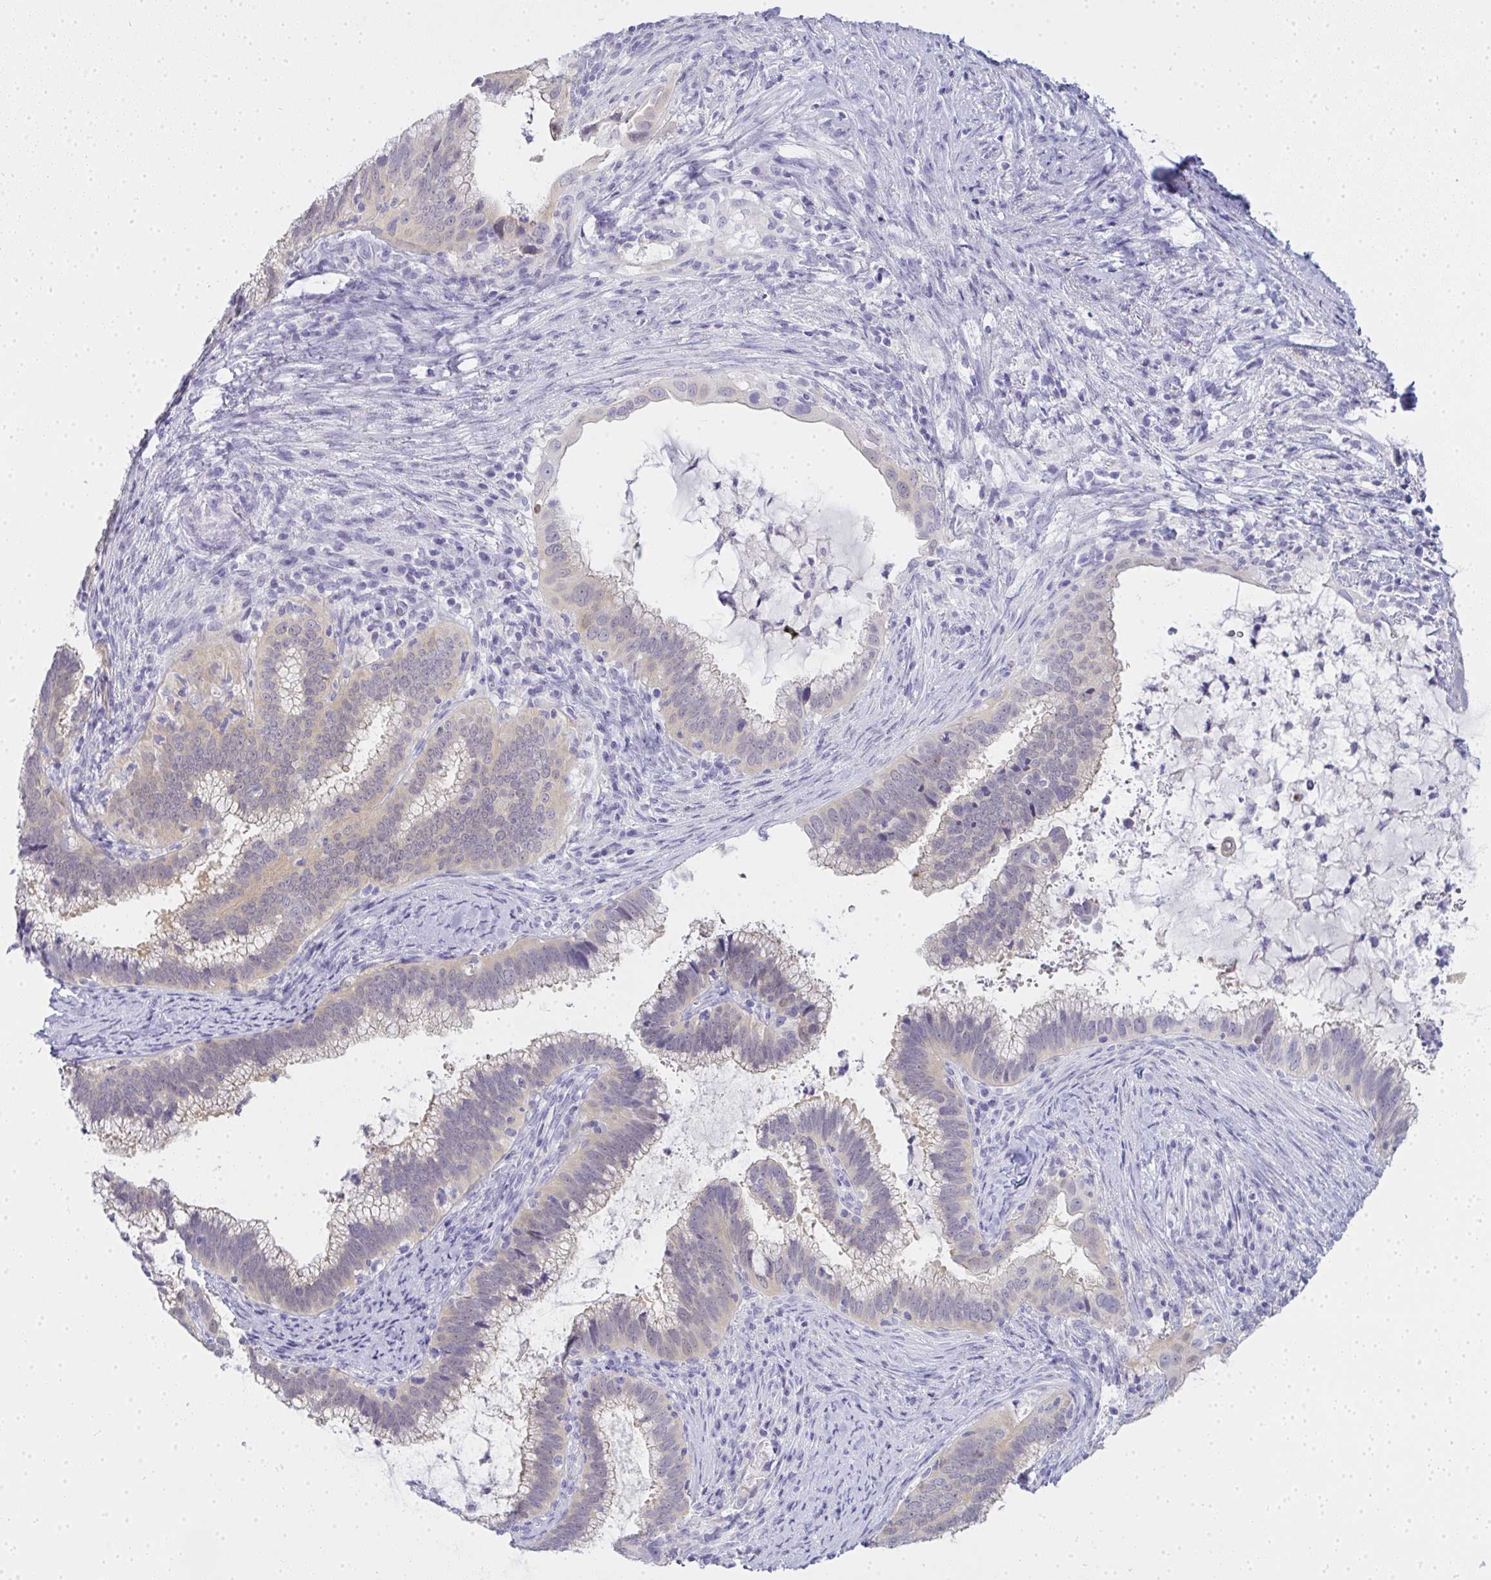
{"staining": {"intensity": "negative", "quantity": "none", "location": "none"}, "tissue": "cervical cancer", "cell_type": "Tumor cells", "image_type": "cancer", "snomed": [{"axis": "morphology", "description": "Adenocarcinoma, NOS"}, {"axis": "topography", "description": "Cervix"}], "caption": "Protein analysis of adenocarcinoma (cervical) displays no significant staining in tumor cells.", "gene": "GSDMB", "patient": {"sex": "female", "age": 56}}